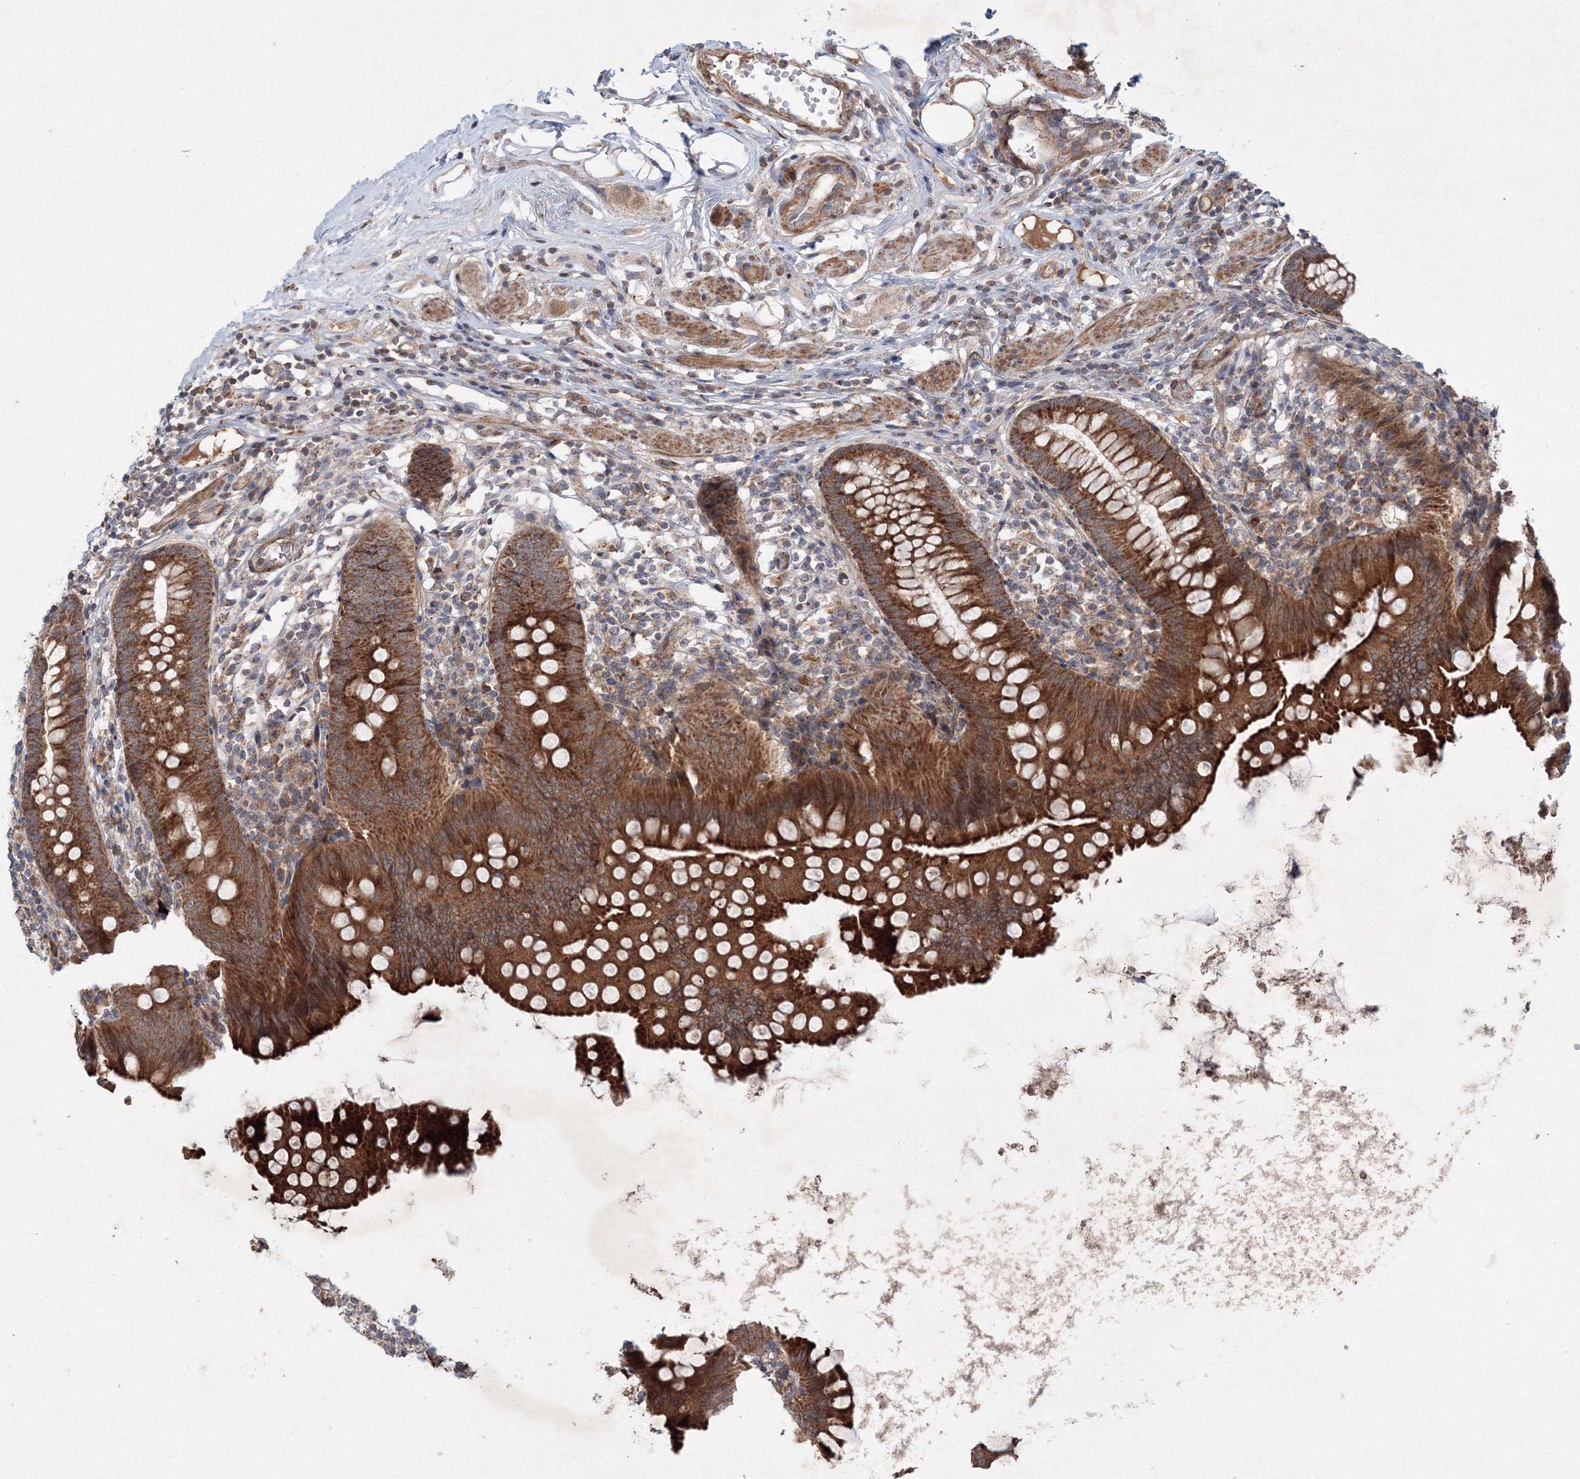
{"staining": {"intensity": "strong", "quantity": ">75%", "location": "cytoplasmic/membranous"}, "tissue": "appendix", "cell_type": "Glandular cells", "image_type": "normal", "snomed": [{"axis": "morphology", "description": "Normal tissue, NOS"}, {"axis": "topography", "description": "Appendix"}], "caption": "Normal appendix exhibits strong cytoplasmic/membranous expression in approximately >75% of glandular cells, visualized by immunohistochemistry. (Stains: DAB (3,3'-diaminobenzidine) in brown, nuclei in blue, Microscopy: brightfield microscopy at high magnification).", "gene": "NOA1", "patient": {"sex": "female", "age": 62}}